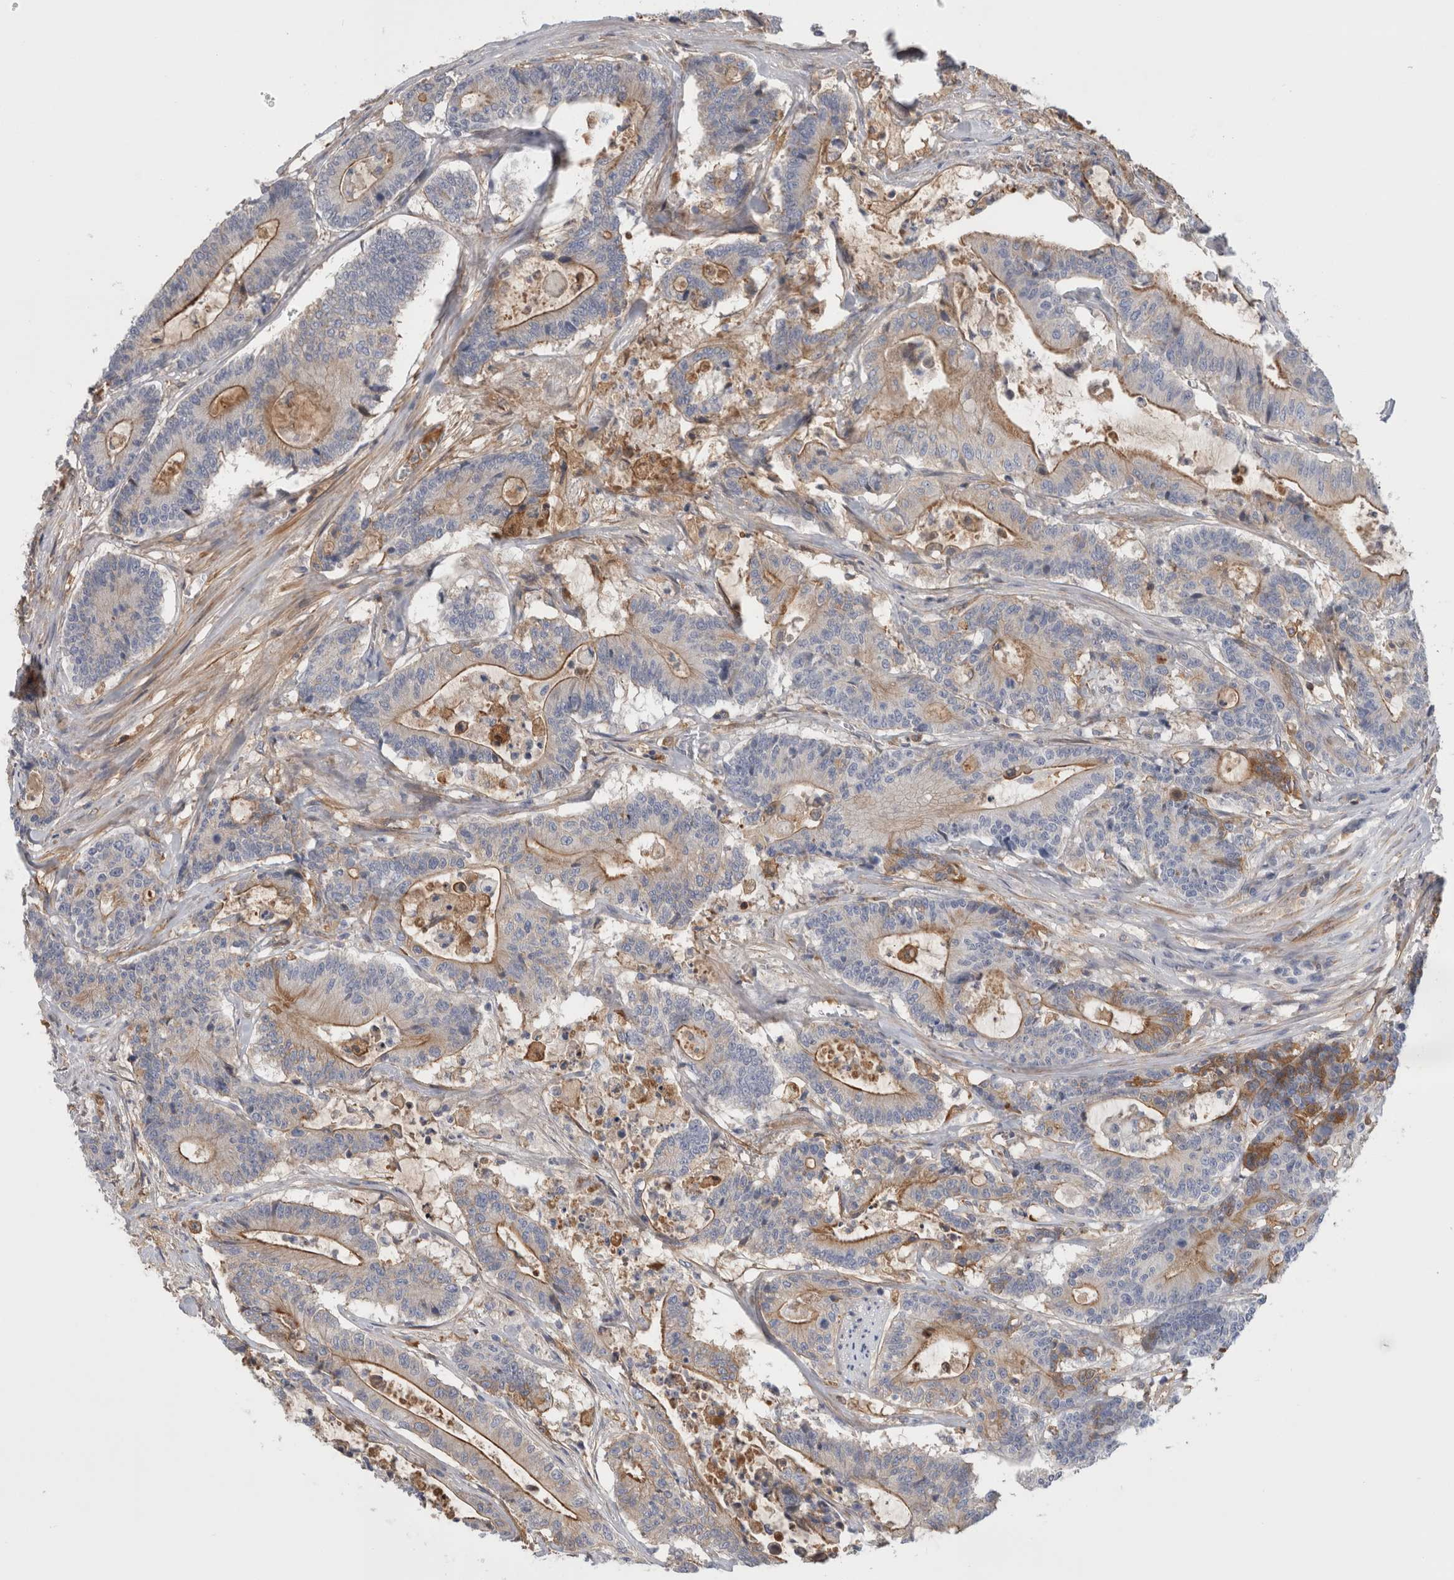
{"staining": {"intensity": "moderate", "quantity": "<25%", "location": "cytoplasmic/membranous"}, "tissue": "colorectal cancer", "cell_type": "Tumor cells", "image_type": "cancer", "snomed": [{"axis": "morphology", "description": "Adenocarcinoma, NOS"}, {"axis": "topography", "description": "Colon"}], "caption": "Human colorectal cancer stained with a brown dye exhibits moderate cytoplasmic/membranous positive expression in approximately <25% of tumor cells.", "gene": "CFI", "patient": {"sex": "female", "age": 84}}